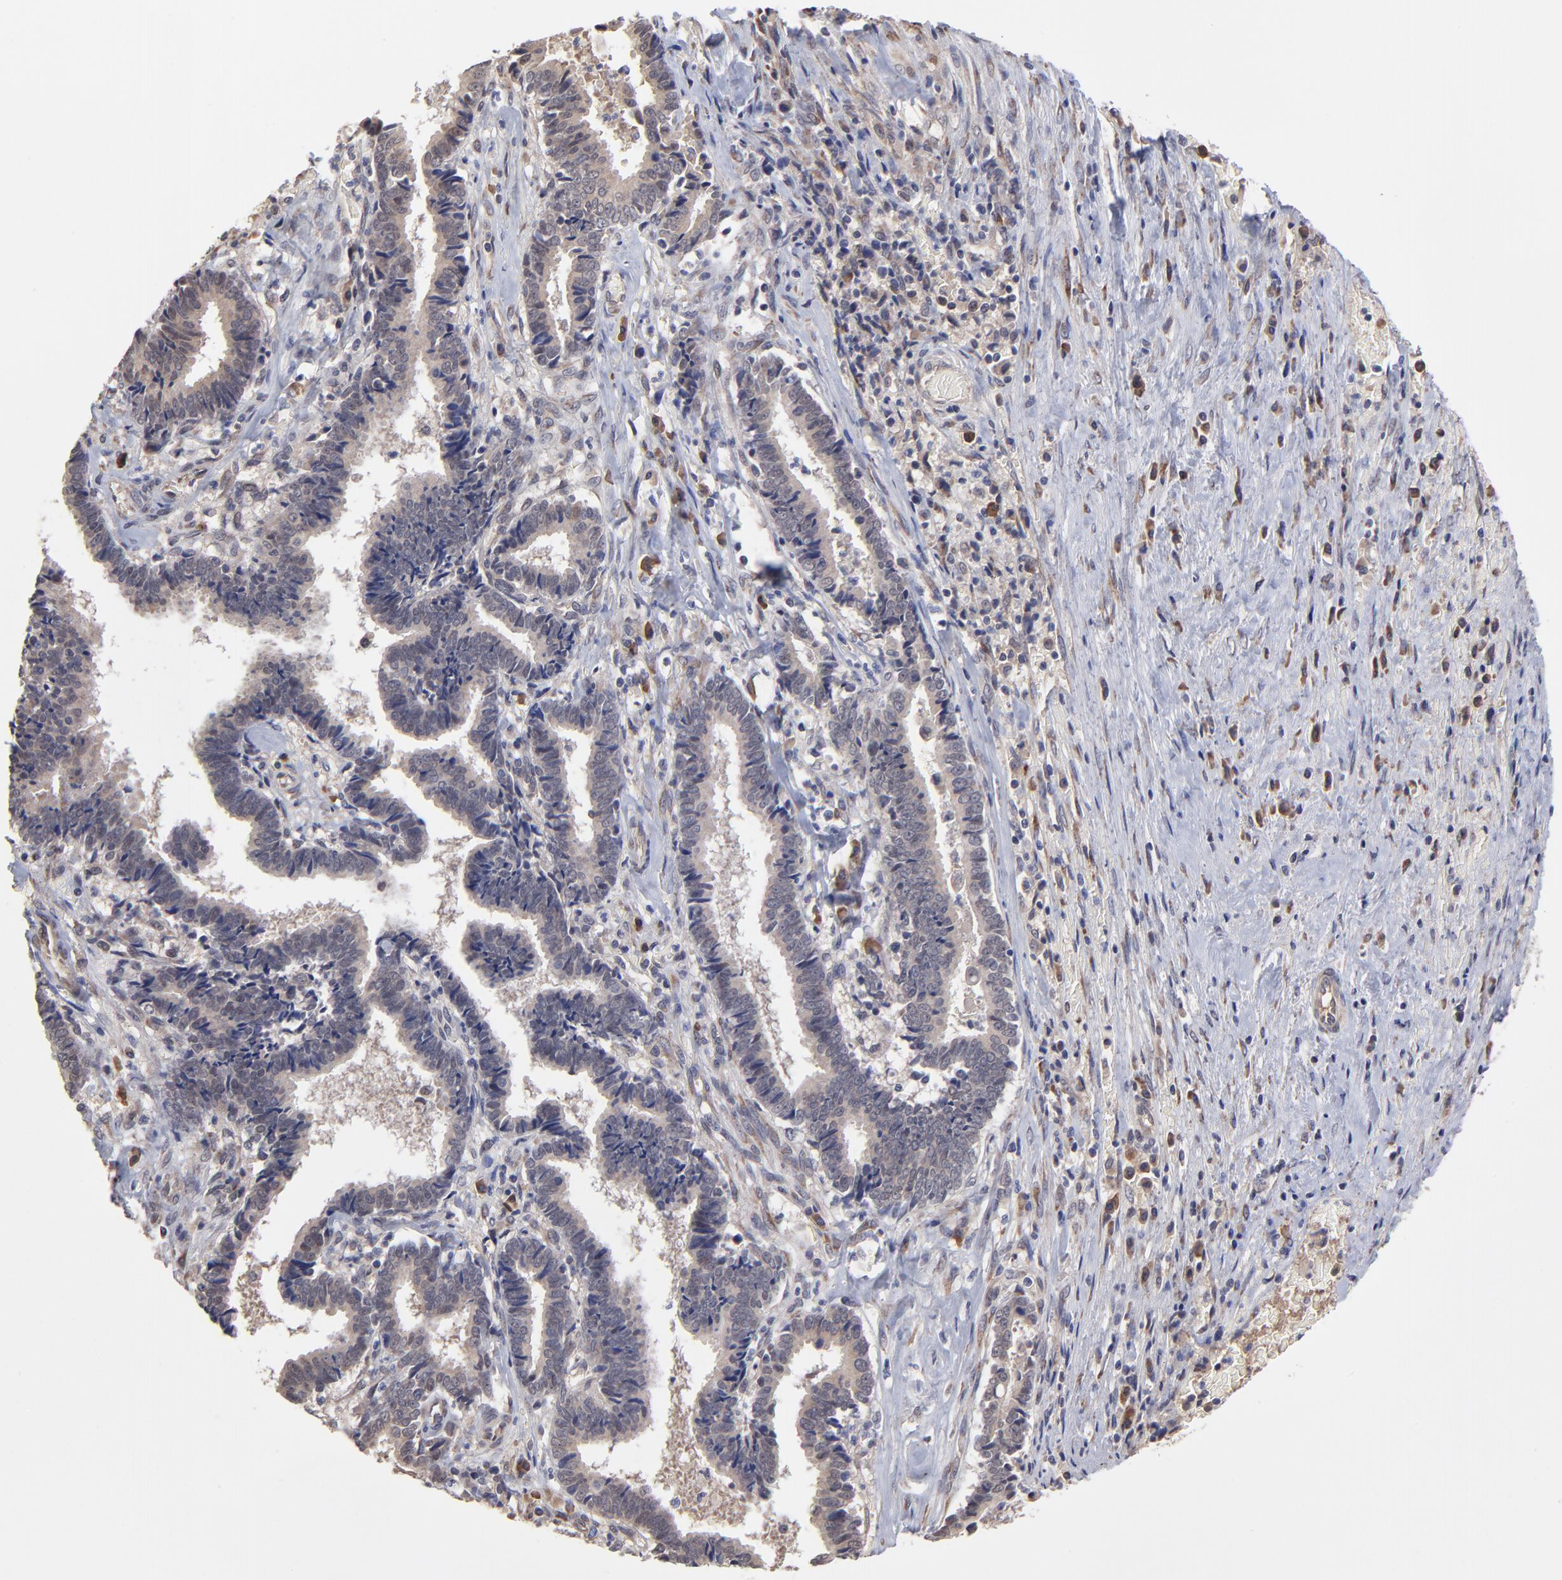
{"staining": {"intensity": "weak", "quantity": "25%-75%", "location": "cytoplasmic/membranous"}, "tissue": "liver cancer", "cell_type": "Tumor cells", "image_type": "cancer", "snomed": [{"axis": "morphology", "description": "Cholangiocarcinoma"}, {"axis": "topography", "description": "Liver"}], "caption": "Human cholangiocarcinoma (liver) stained with a brown dye shows weak cytoplasmic/membranous positive positivity in approximately 25%-75% of tumor cells.", "gene": "CHL1", "patient": {"sex": "male", "age": 57}}